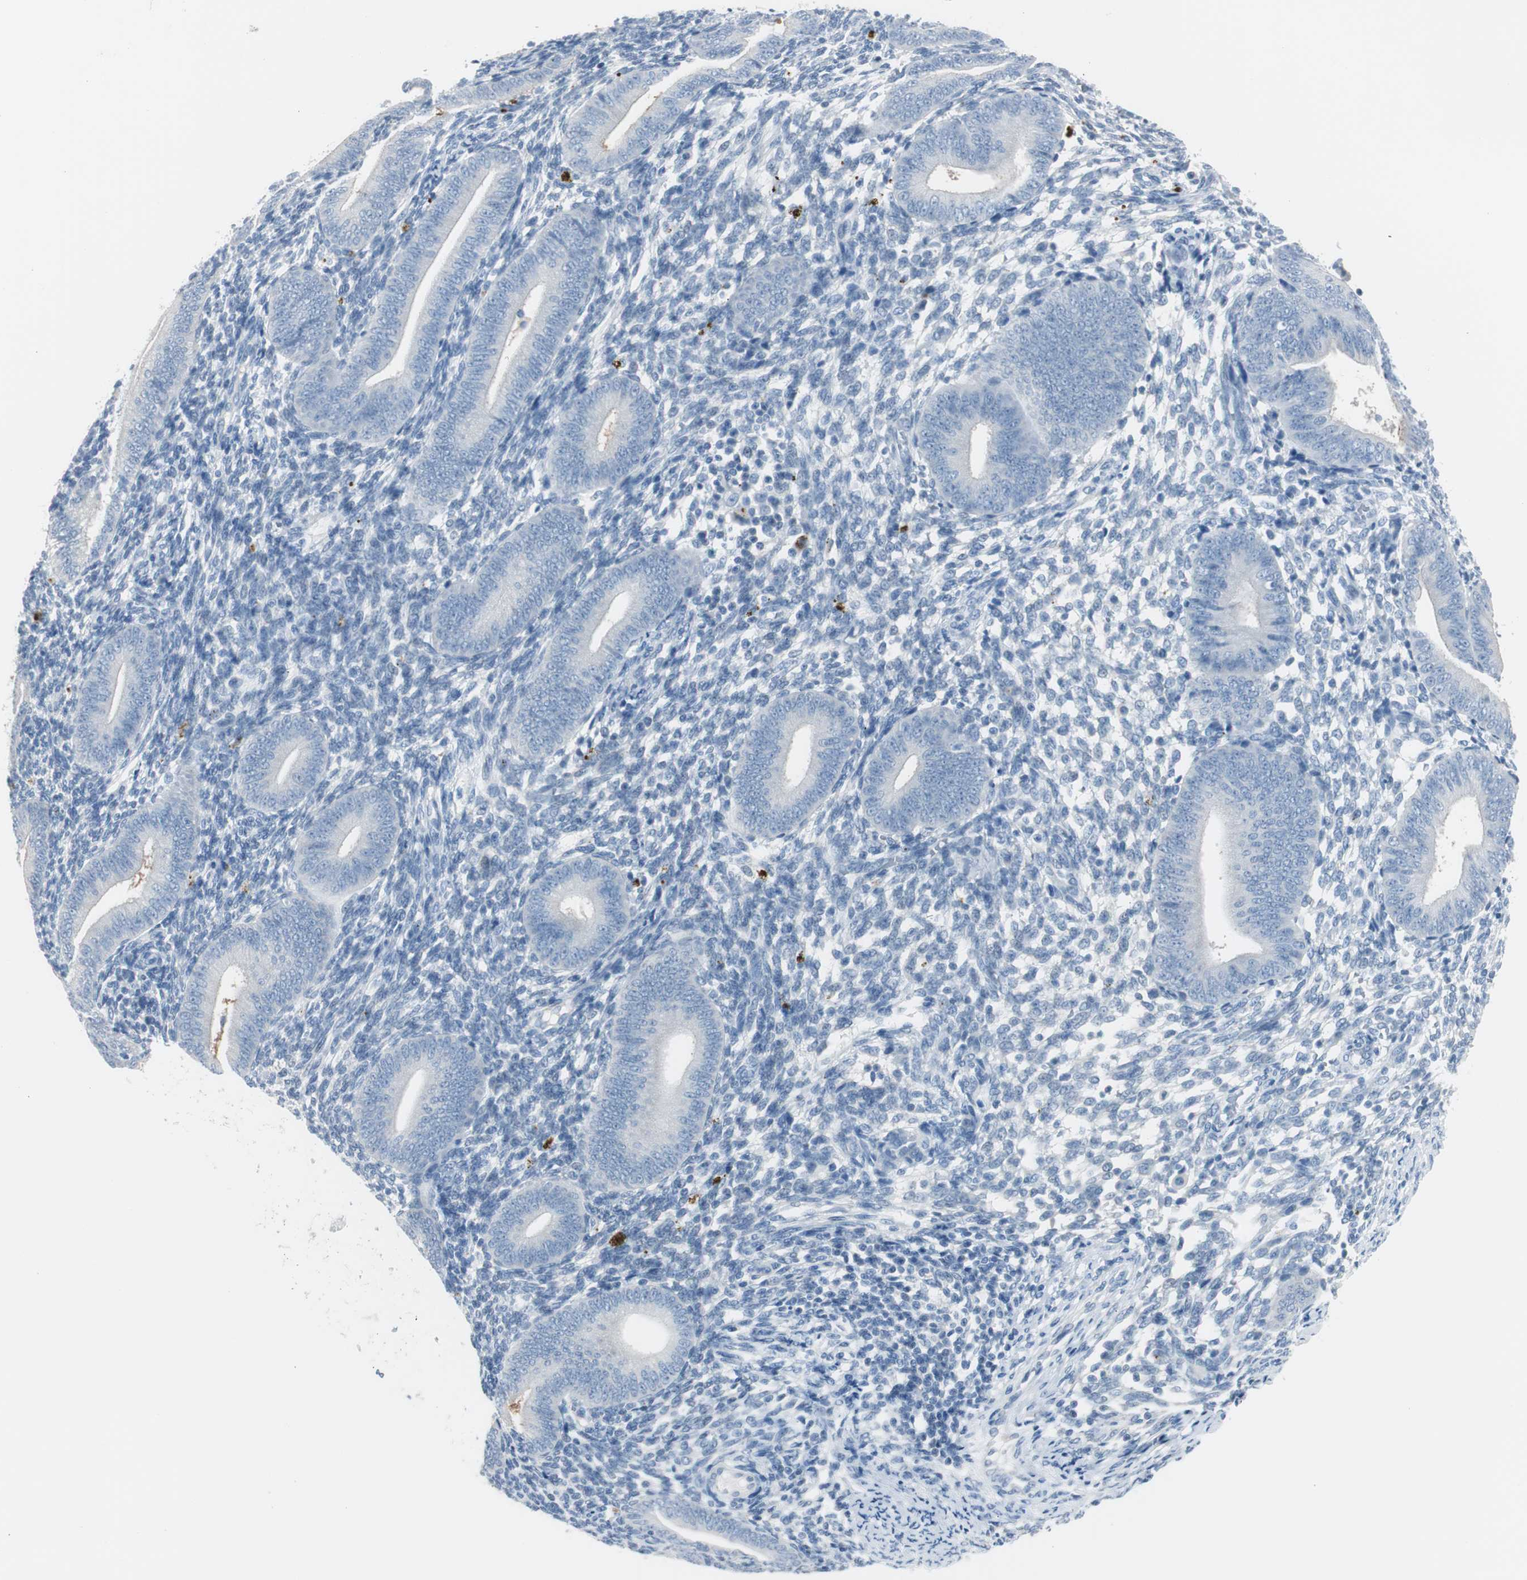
{"staining": {"intensity": "negative", "quantity": "none", "location": "none"}, "tissue": "endometrium", "cell_type": "Cells in endometrial stroma", "image_type": "normal", "snomed": [{"axis": "morphology", "description": "Normal tissue, NOS"}, {"axis": "topography", "description": "Uterus"}, {"axis": "topography", "description": "Endometrium"}], "caption": "Immunohistochemical staining of unremarkable endometrium reveals no significant expression in cells in endometrial stroma.", "gene": "S100A7A", "patient": {"sex": "female", "age": 33}}